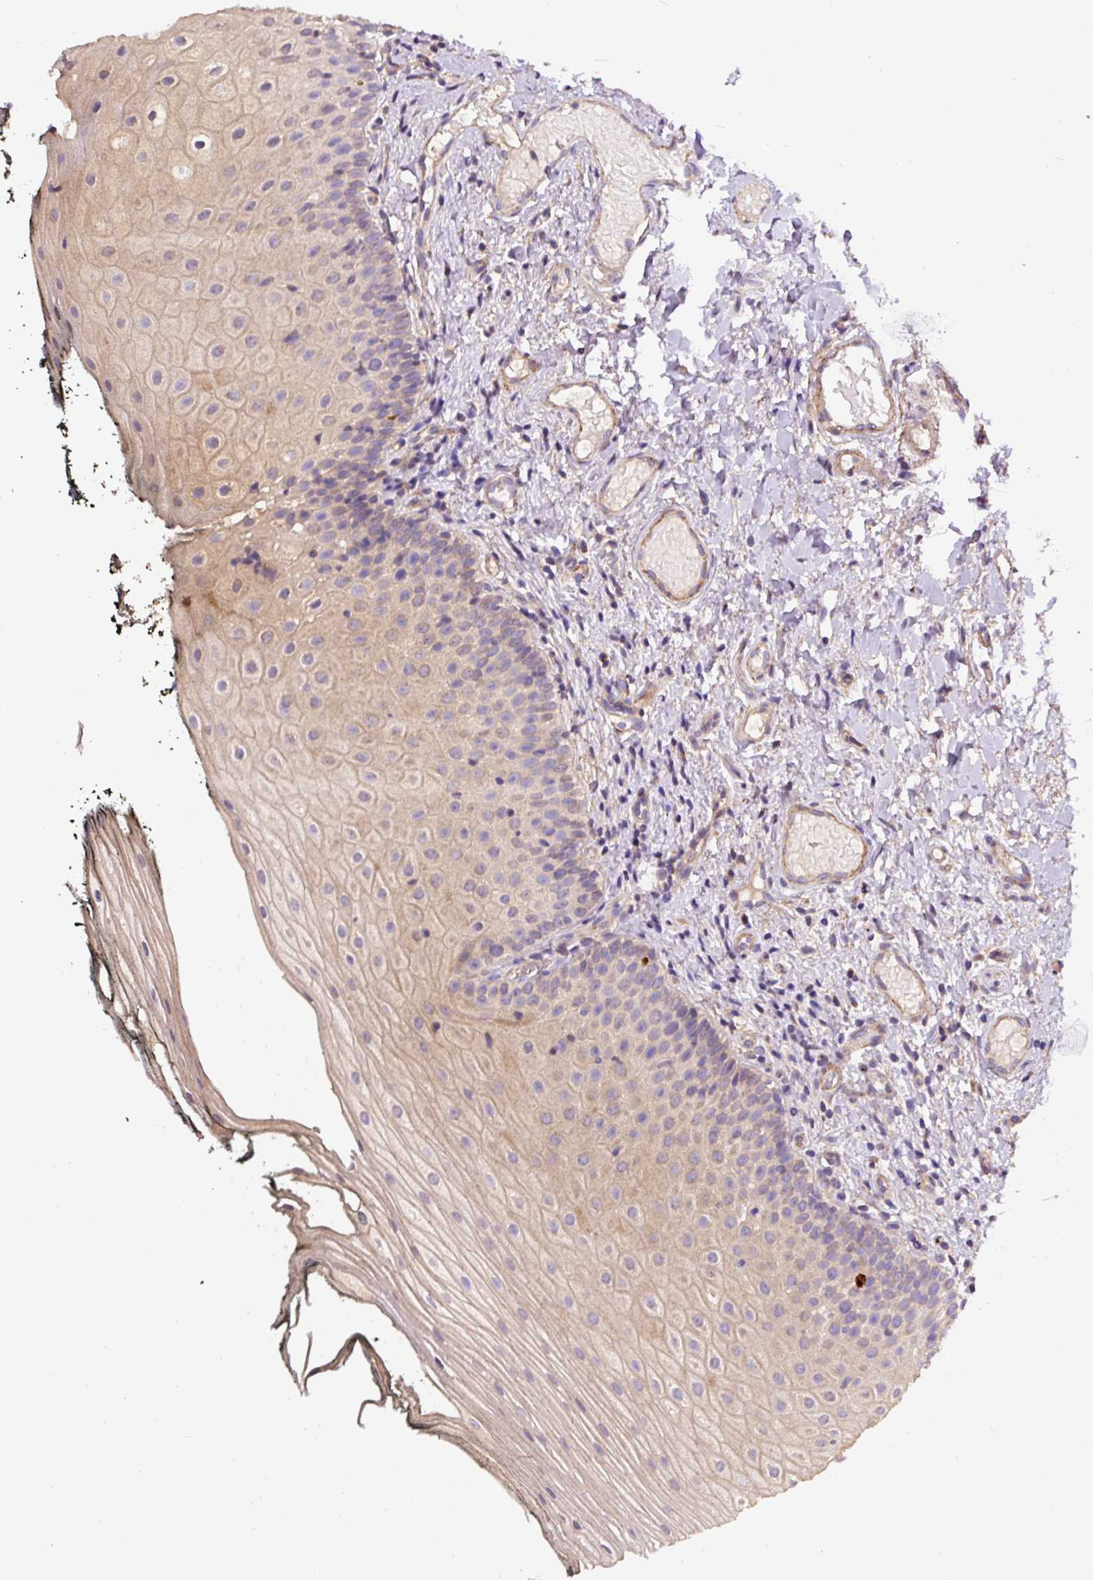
{"staining": {"intensity": "weak", "quantity": "25%-75%", "location": "cytoplasmic/membranous"}, "tissue": "oral mucosa", "cell_type": "Squamous epithelial cells", "image_type": "normal", "snomed": [{"axis": "morphology", "description": "Normal tissue, NOS"}, {"axis": "topography", "description": "Oral tissue"}], "caption": "Oral mucosa stained for a protein displays weak cytoplasmic/membranous positivity in squamous epithelial cells. The staining was performed using DAB (3,3'-diaminobenzidine) to visualize the protein expression in brown, while the nuclei were stained in blue with hematoxylin (Magnification: 20x).", "gene": "RNF170", "patient": {"sex": "male", "age": 75}}